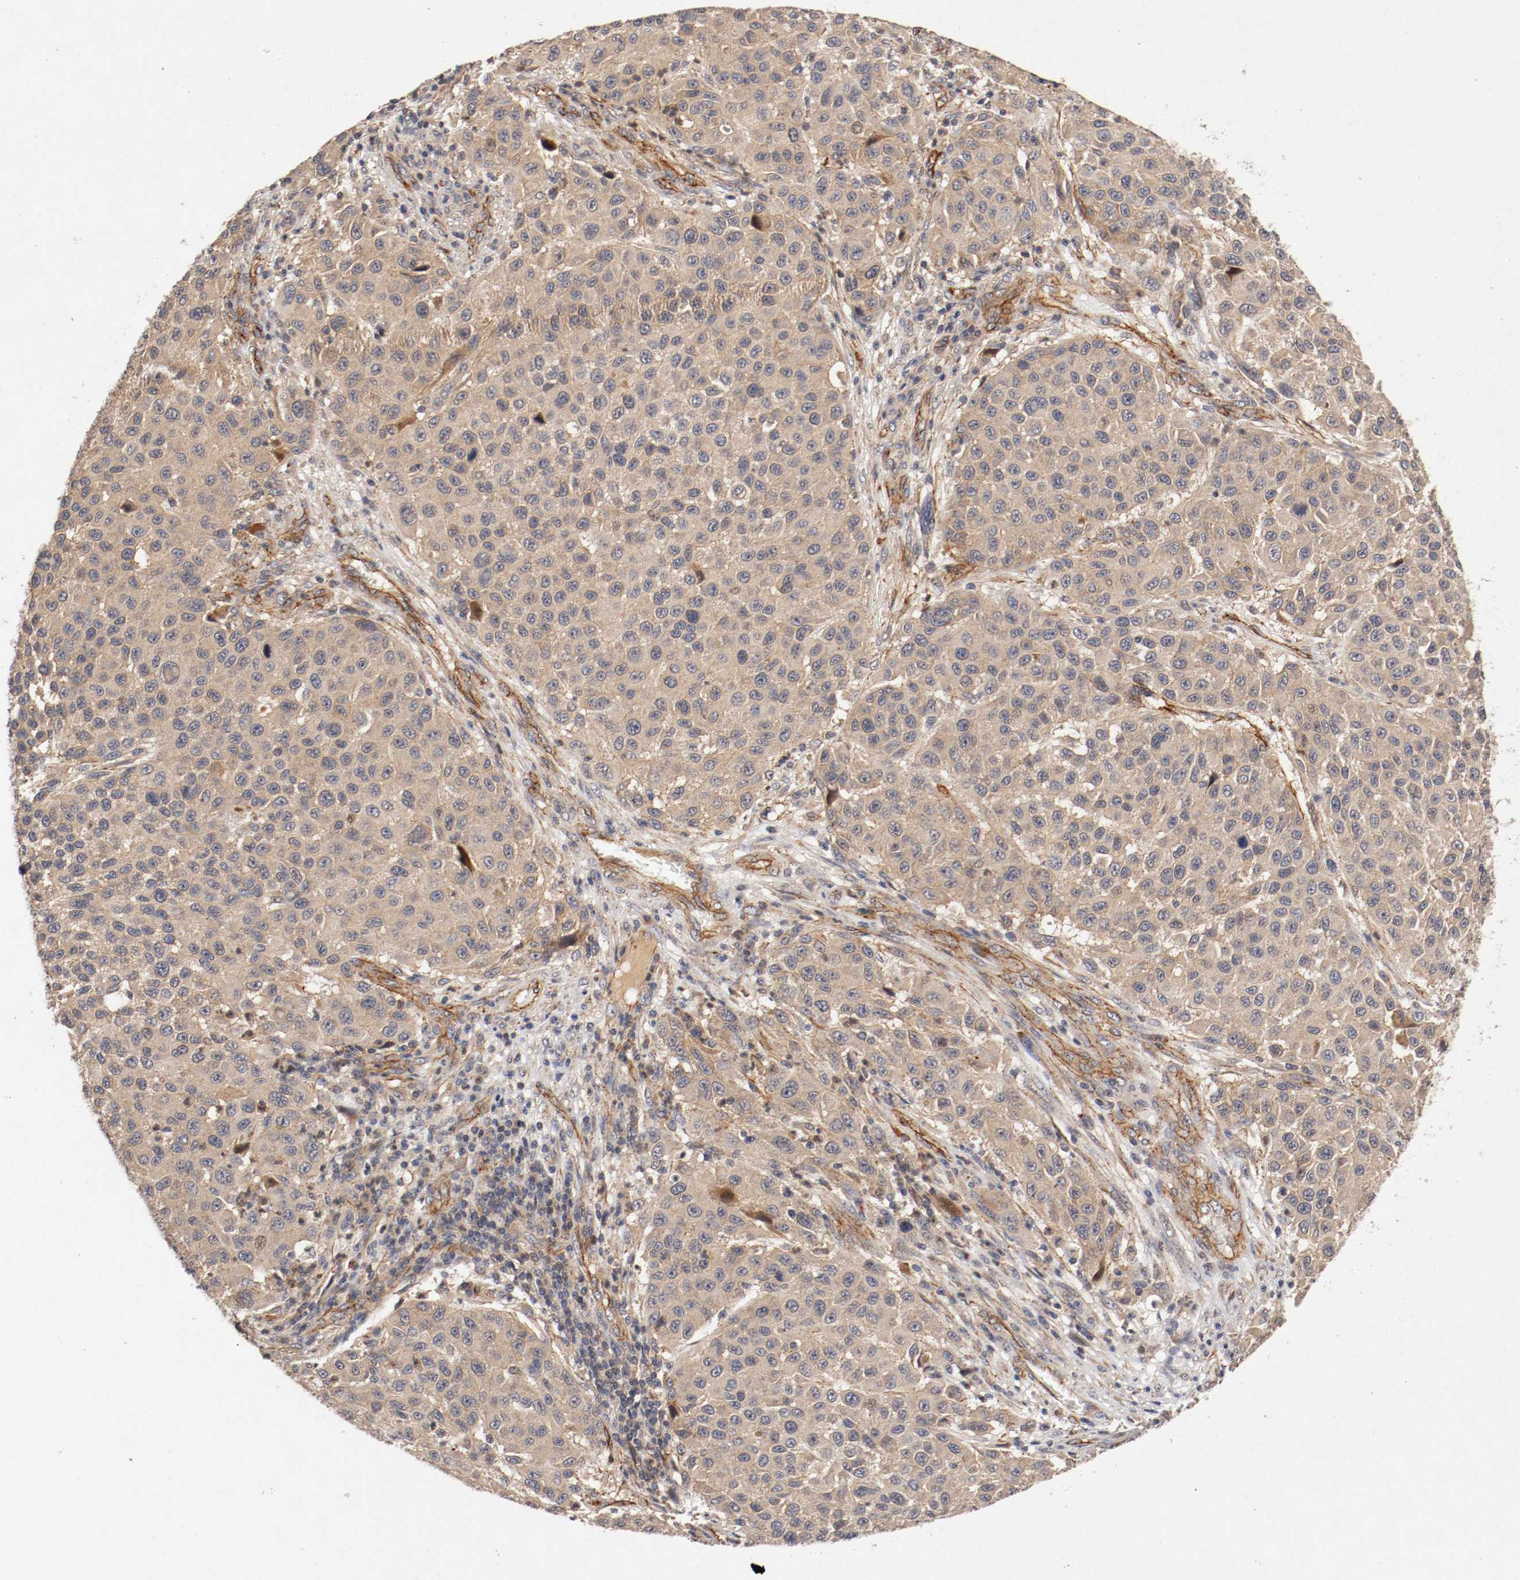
{"staining": {"intensity": "weak", "quantity": ">75%", "location": "cytoplasmic/membranous"}, "tissue": "melanoma", "cell_type": "Tumor cells", "image_type": "cancer", "snomed": [{"axis": "morphology", "description": "Malignant melanoma, Metastatic site"}, {"axis": "topography", "description": "Lymph node"}], "caption": "Immunohistochemical staining of human melanoma demonstrates low levels of weak cytoplasmic/membranous staining in about >75% of tumor cells.", "gene": "TYK2", "patient": {"sex": "male", "age": 61}}